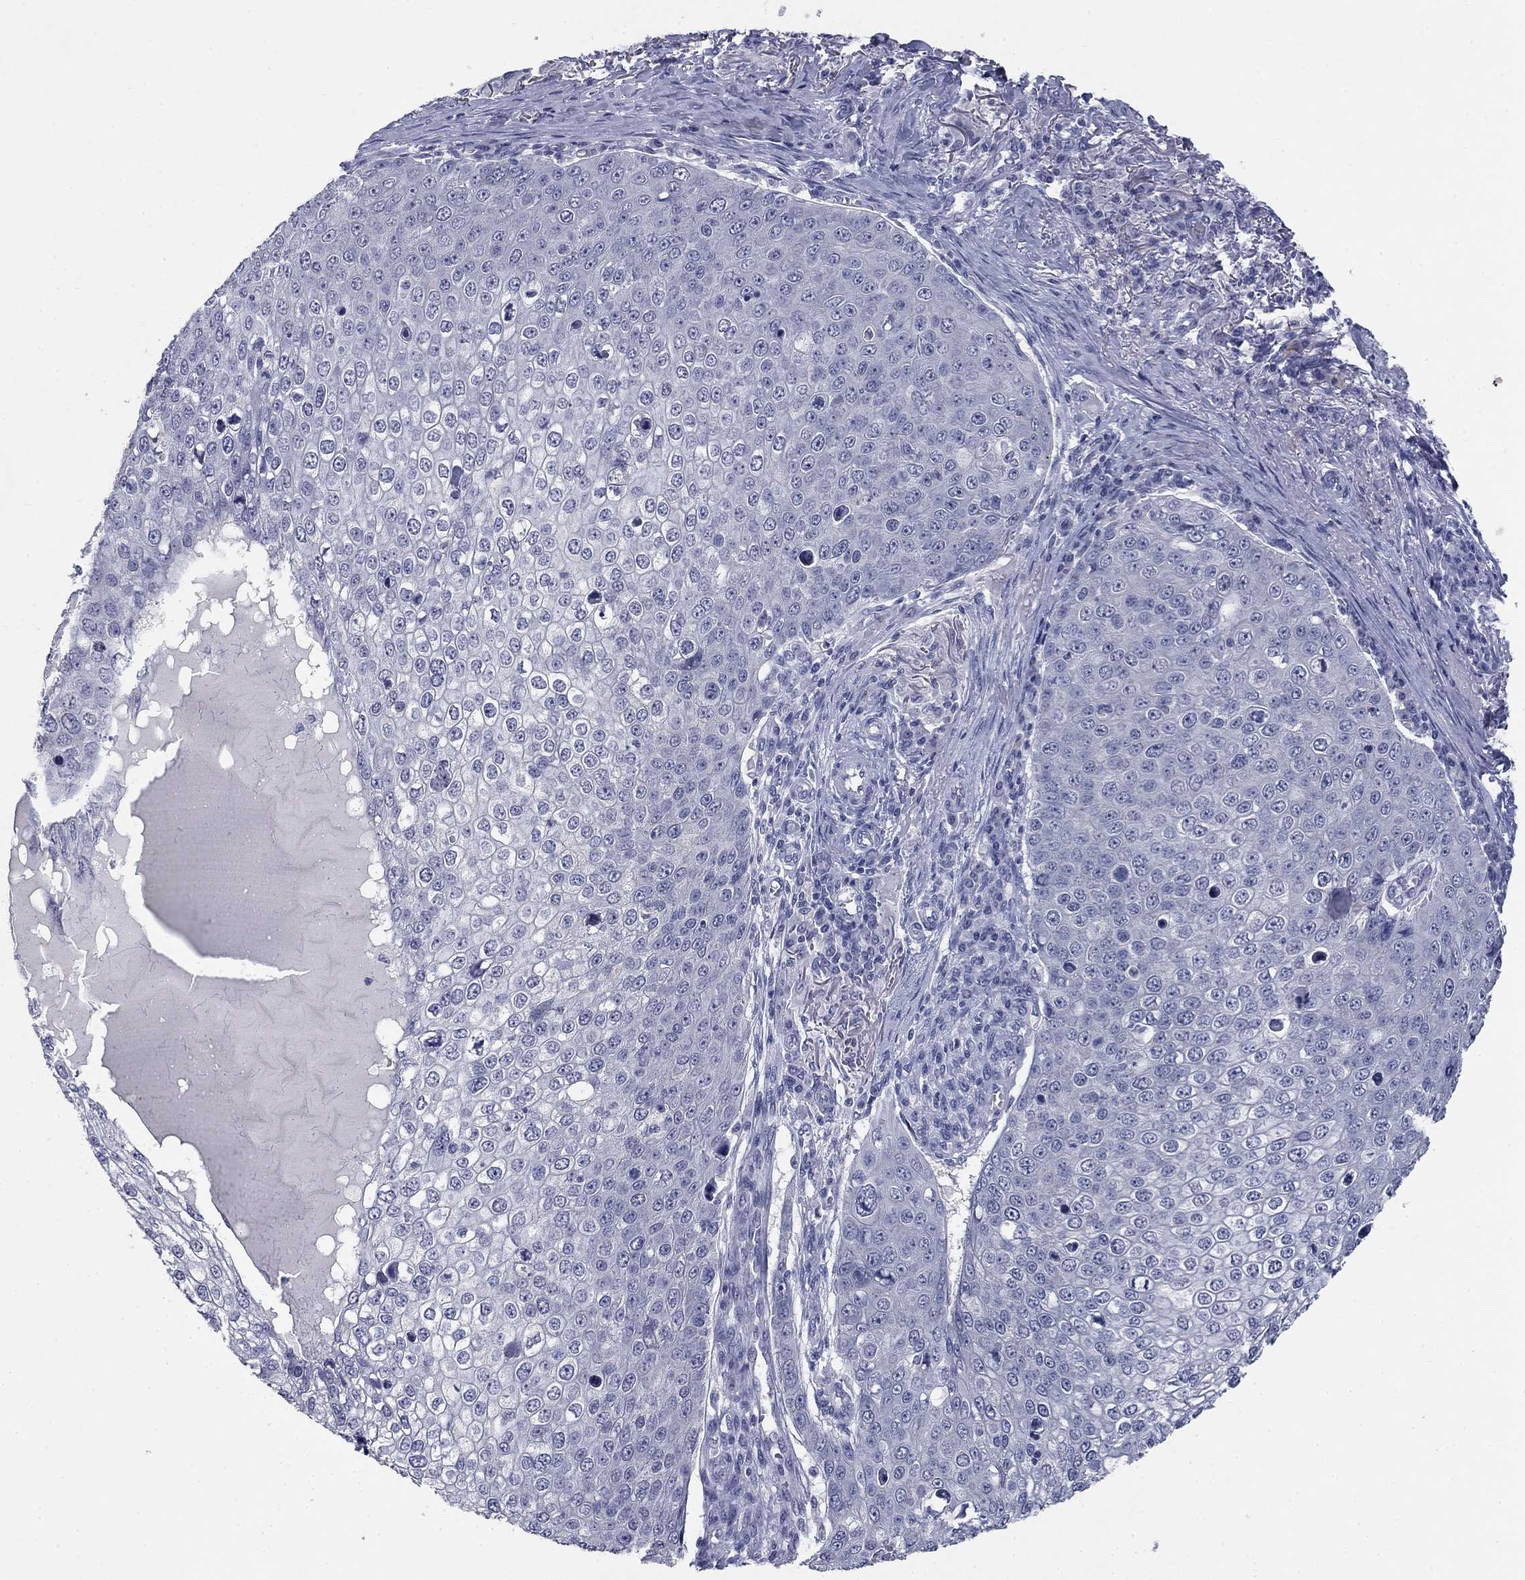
{"staining": {"intensity": "negative", "quantity": "none", "location": "none"}, "tissue": "skin cancer", "cell_type": "Tumor cells", "image_type": "cancer", "snomed": [{"axis": "morphology", "description": "Squamous cell carcinoma, NOS"}, {"axis": "topography", "description": "Skin"}], "caption": "High magnification brightfield microscopy of skin cancer (squamous cell carcinoma) stained with DAB (brown) and counterstained with hematoxylin (blue): tumor cells show no significant staining.", "gene": "ELAVL4", "patient": {"sex": "male", "age": 71}}